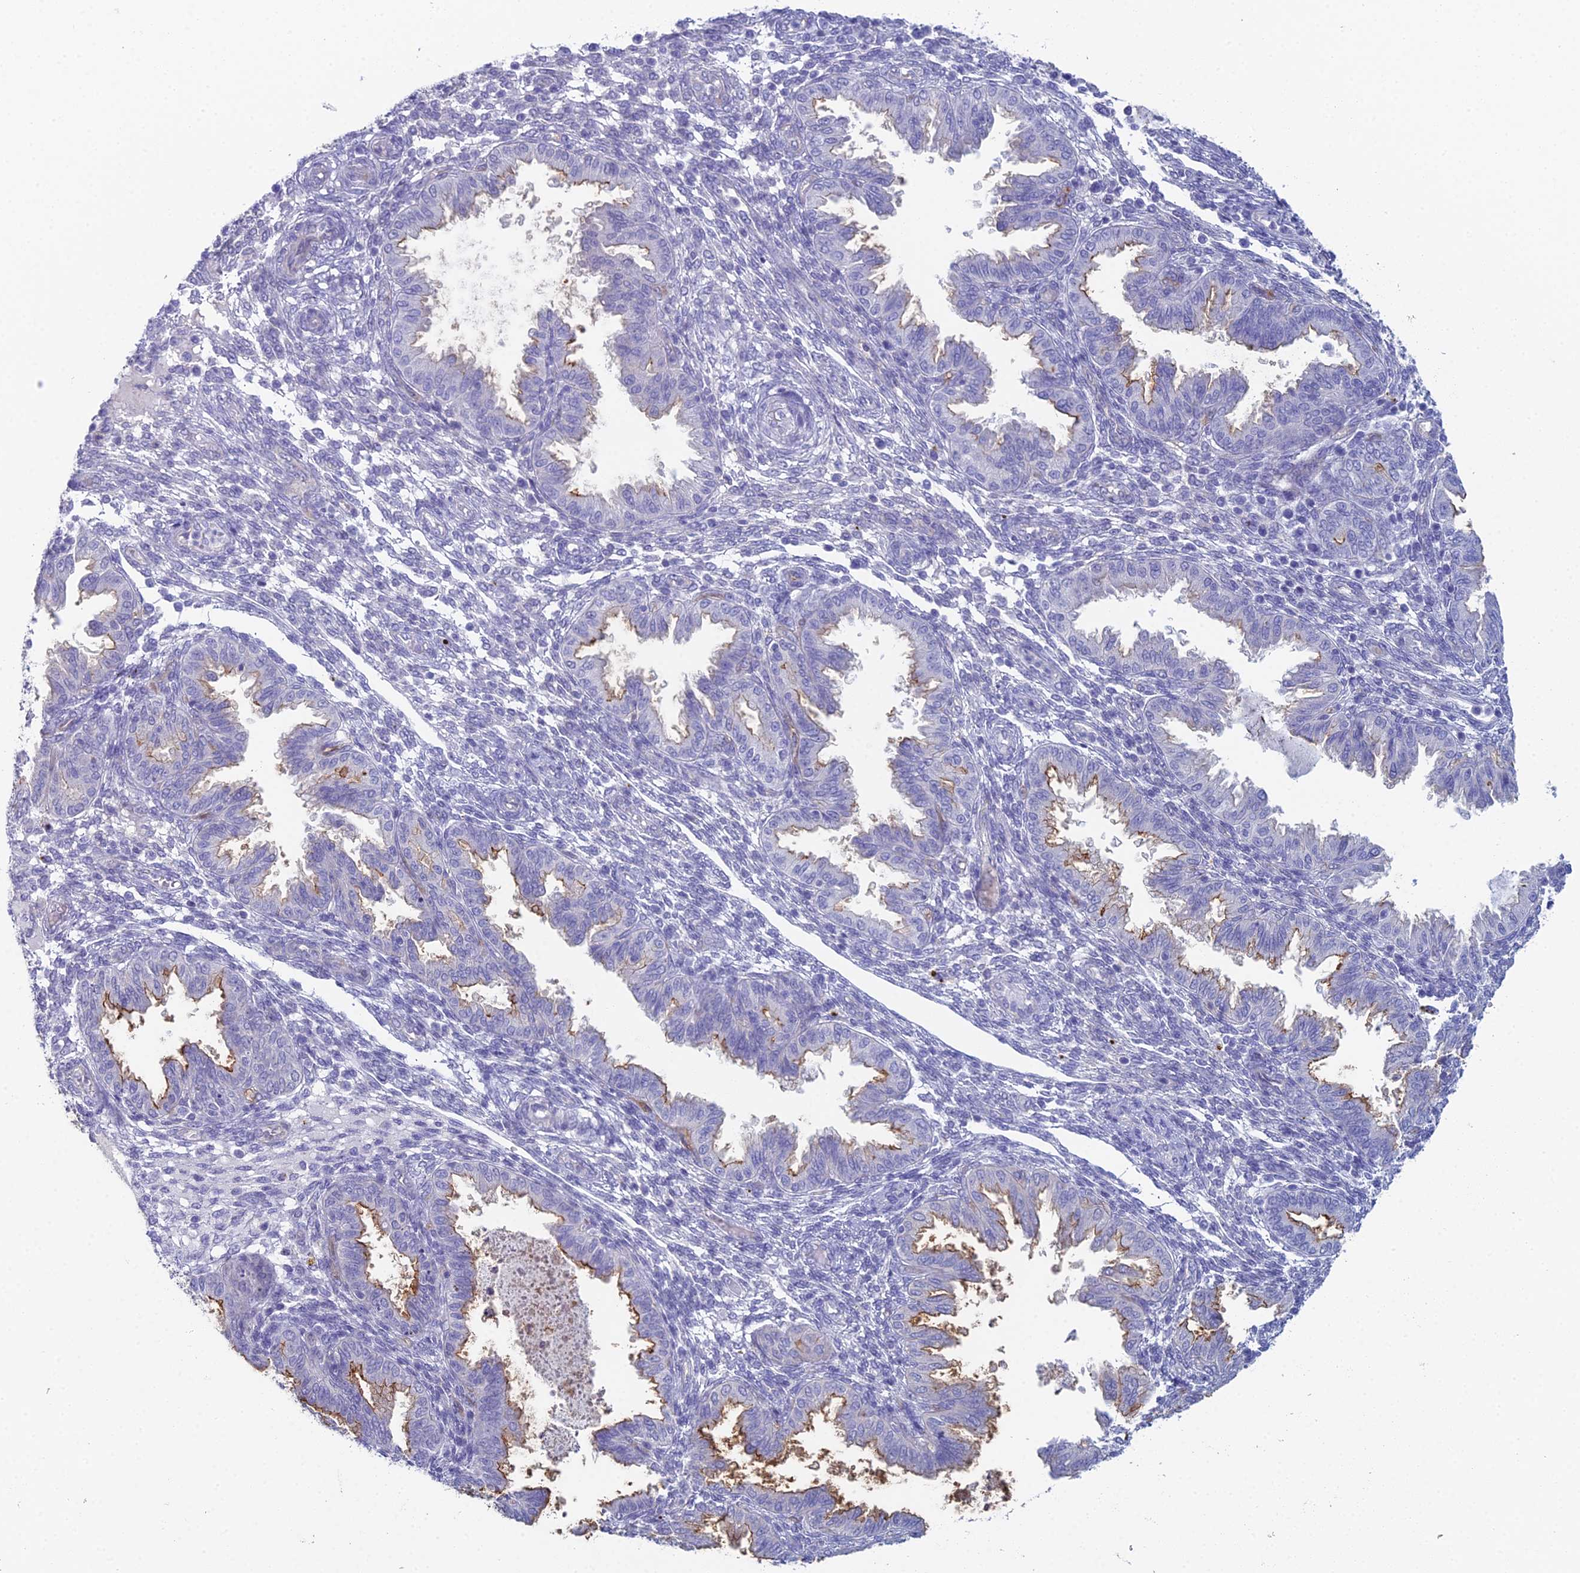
{"staining": {"intensity": "negative", "quantity": "none", "location": "none"}, "tissue": "endometrium", "cell_type": "Cells in endometrial stroma", "image_type": "normal", "snomed": [{"axis": "morphology", "description": "Normal tissue, NOS"}, {"axis": "topography", "description": "Endometrium"}], "caption": "Immunohistochemical staining of benign human endometrium reveals no significant positivity in cells in endometrial stroma. (DAB (3,3'-diaminobenzidine) immunohistochemistry with hematoxylin counter stain).", "gene": "ACE", "patient": {"sex": "female", "age": 33}}